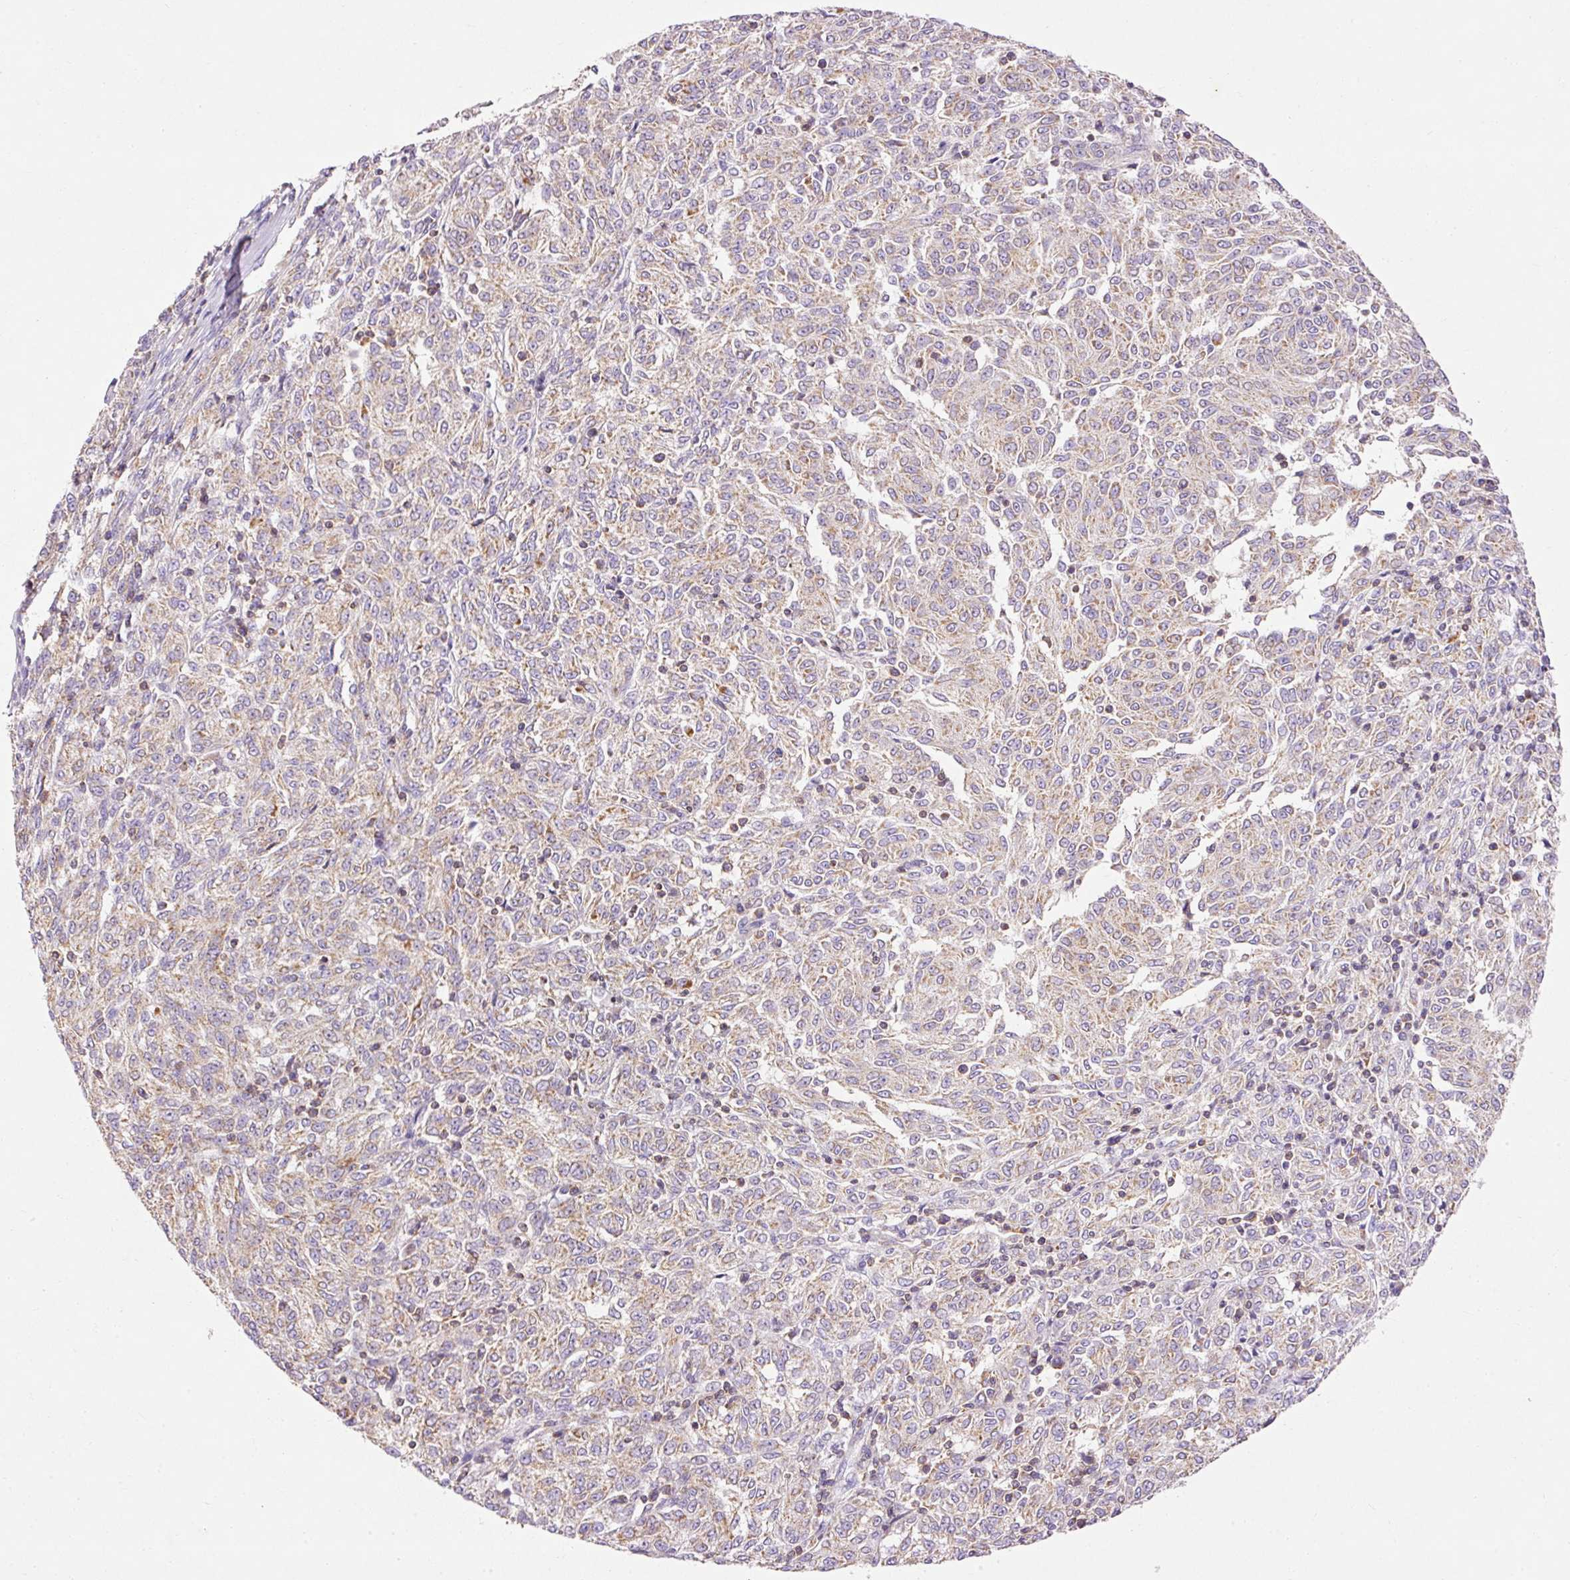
{"staining": {"intensity": "weak", "quantity": ">75%", "location": "cytoplasmic/membranous"}, "tissue": "melanoma", "cell_type": "Tumor cells", "image_type": "cancer", "snomed": [{"axis": "morphology", "description": "Malignant melanoma, NOS"}, {"axis": "topography", "description": "Skin"}], "caption": "Immunohistochemistry (IHC) of human malignant melanoma demonstrates low levels of weak cytoplasmic/membranous staining in approximately >75% of tumor cells.", "gene": "IMMT", "patient": {"sex": "female", "age": 72}}